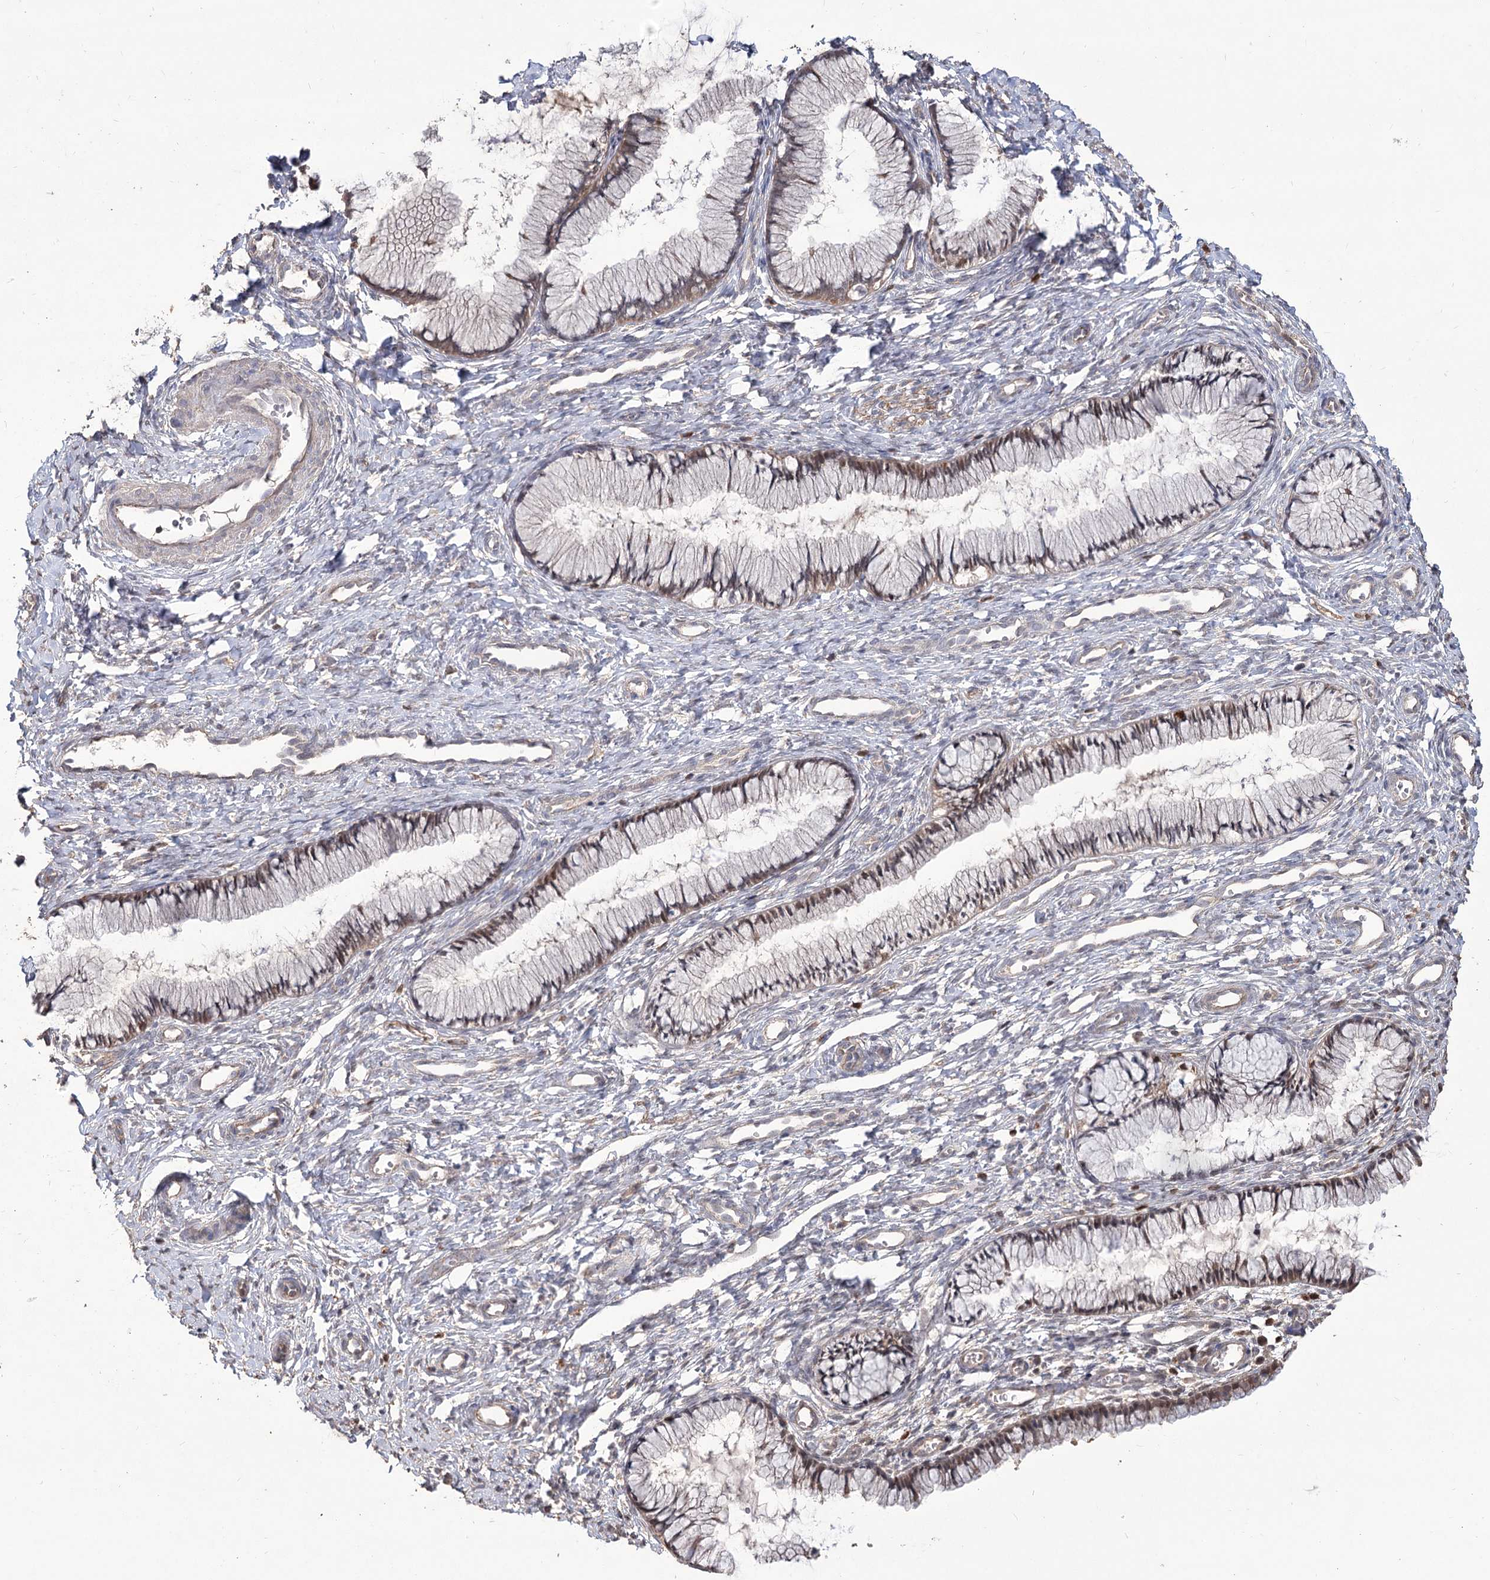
{"staining": {"intensity": "weak", "quantity": "25%-75%", "location": "cytoplasmic/membranous,nuclear"}, "tissue": "cervix", "cell_type": "Glandular cells", "image_type": "normal", "snomed": [{"axis": "morphology", "description": "Normal tissue, NOS"}, {"axis": "topography", "description": "Cervix"}], "caption": "Weak cytoplasmic/membranous,nuclear positivity is appreciated in approximately 25%-75% of glandular cells in normal cervix.", "gene": "STK17B", "patient": {"sex": "female", "age": 27}}